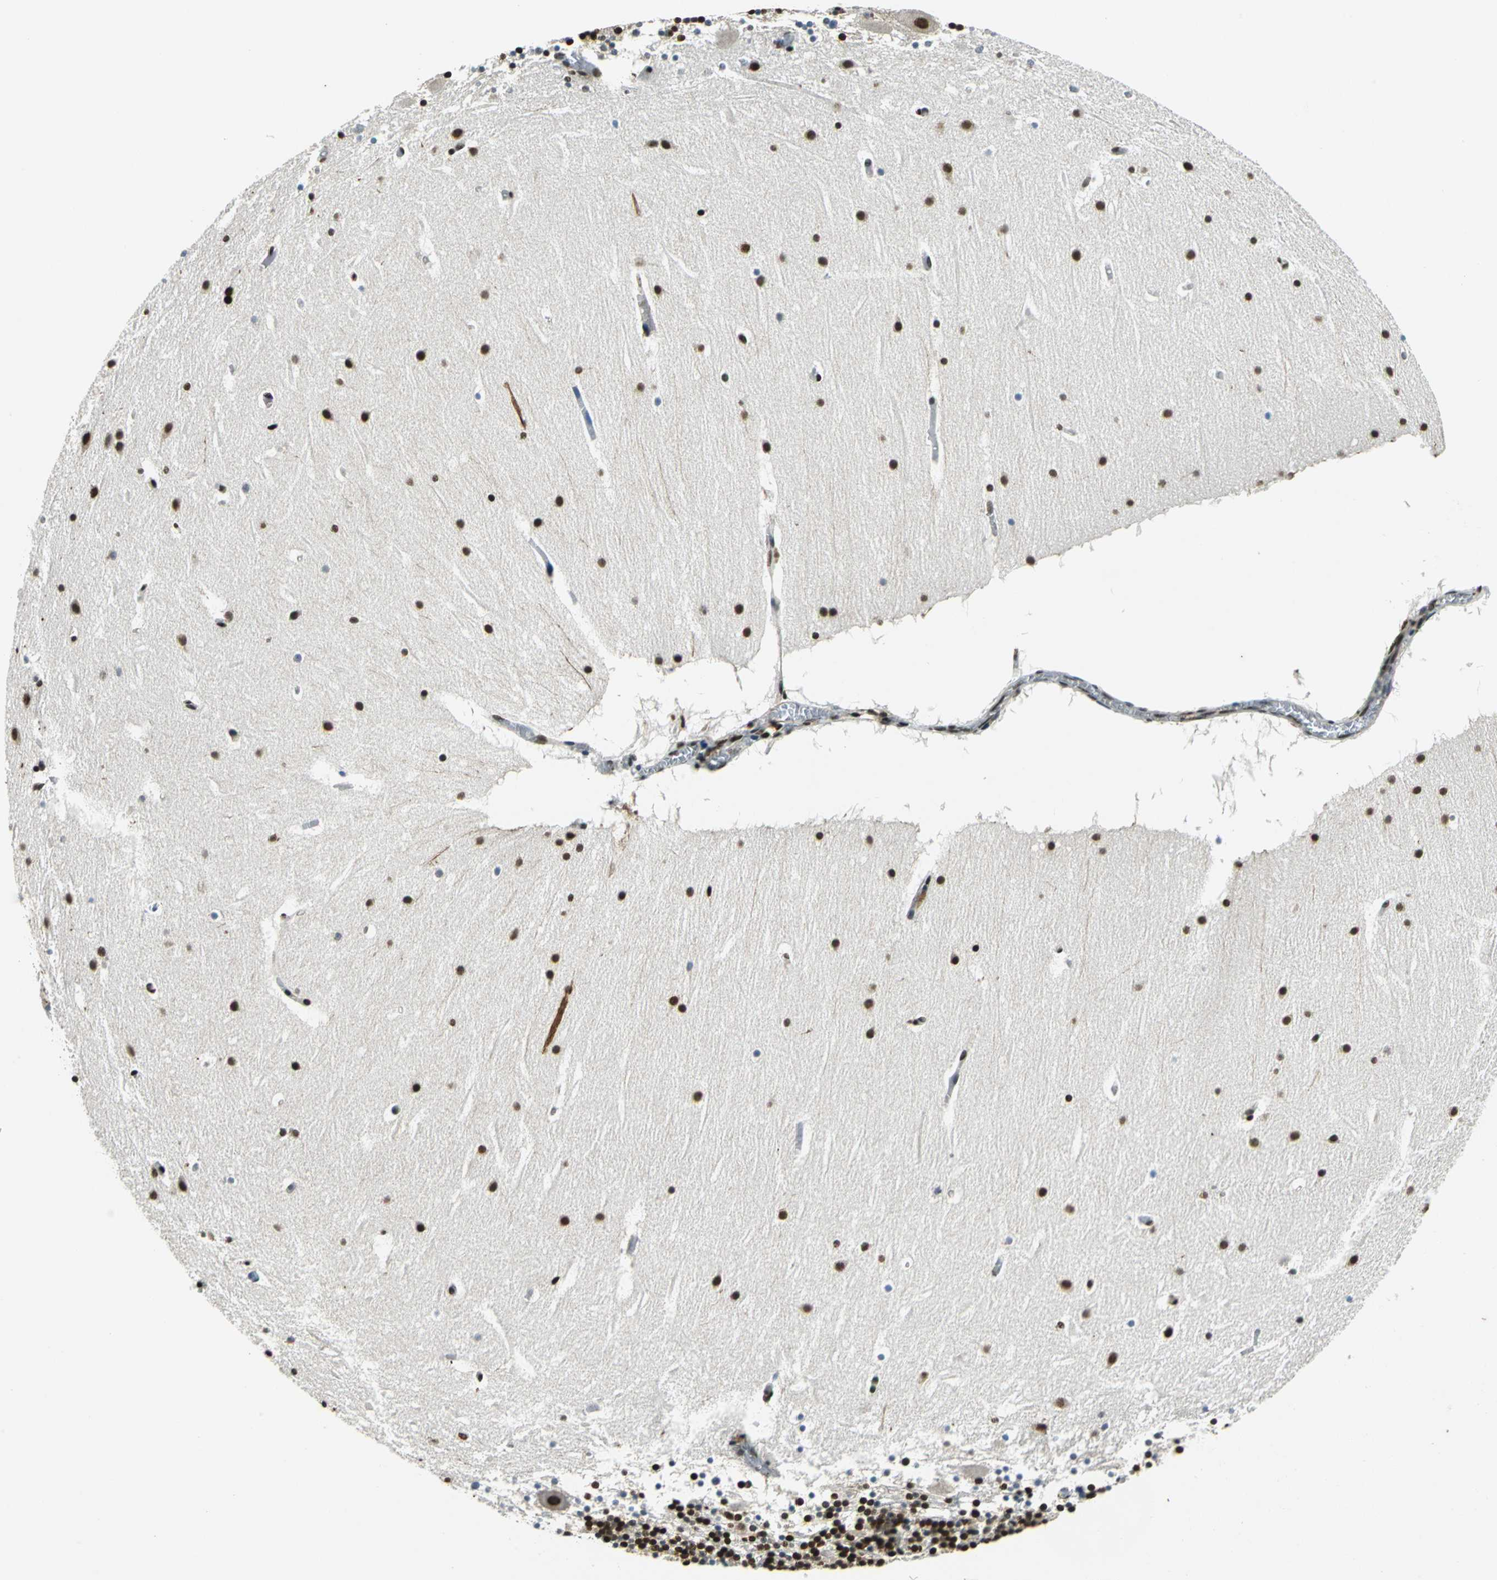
{"staining": {"intensity": "strong", "quantity": ">75%", "location": "nuclear"}, "tissue": "cerebellum", "cell_type": "Cells in granular layer", "image_type": "normal", "snomed": [{"axis": "morphology", "description": "Normal tissue, NOS"}, {"axis": "topography", "description": "Cerebellum"}], "caption": "Human cerebellum stained with a brown dye shows strong nuclear positive positivity in approximately >75% of cells in granular layer.", "gene": "RBM14", "patient": {"sex": "male", "age": 45}}